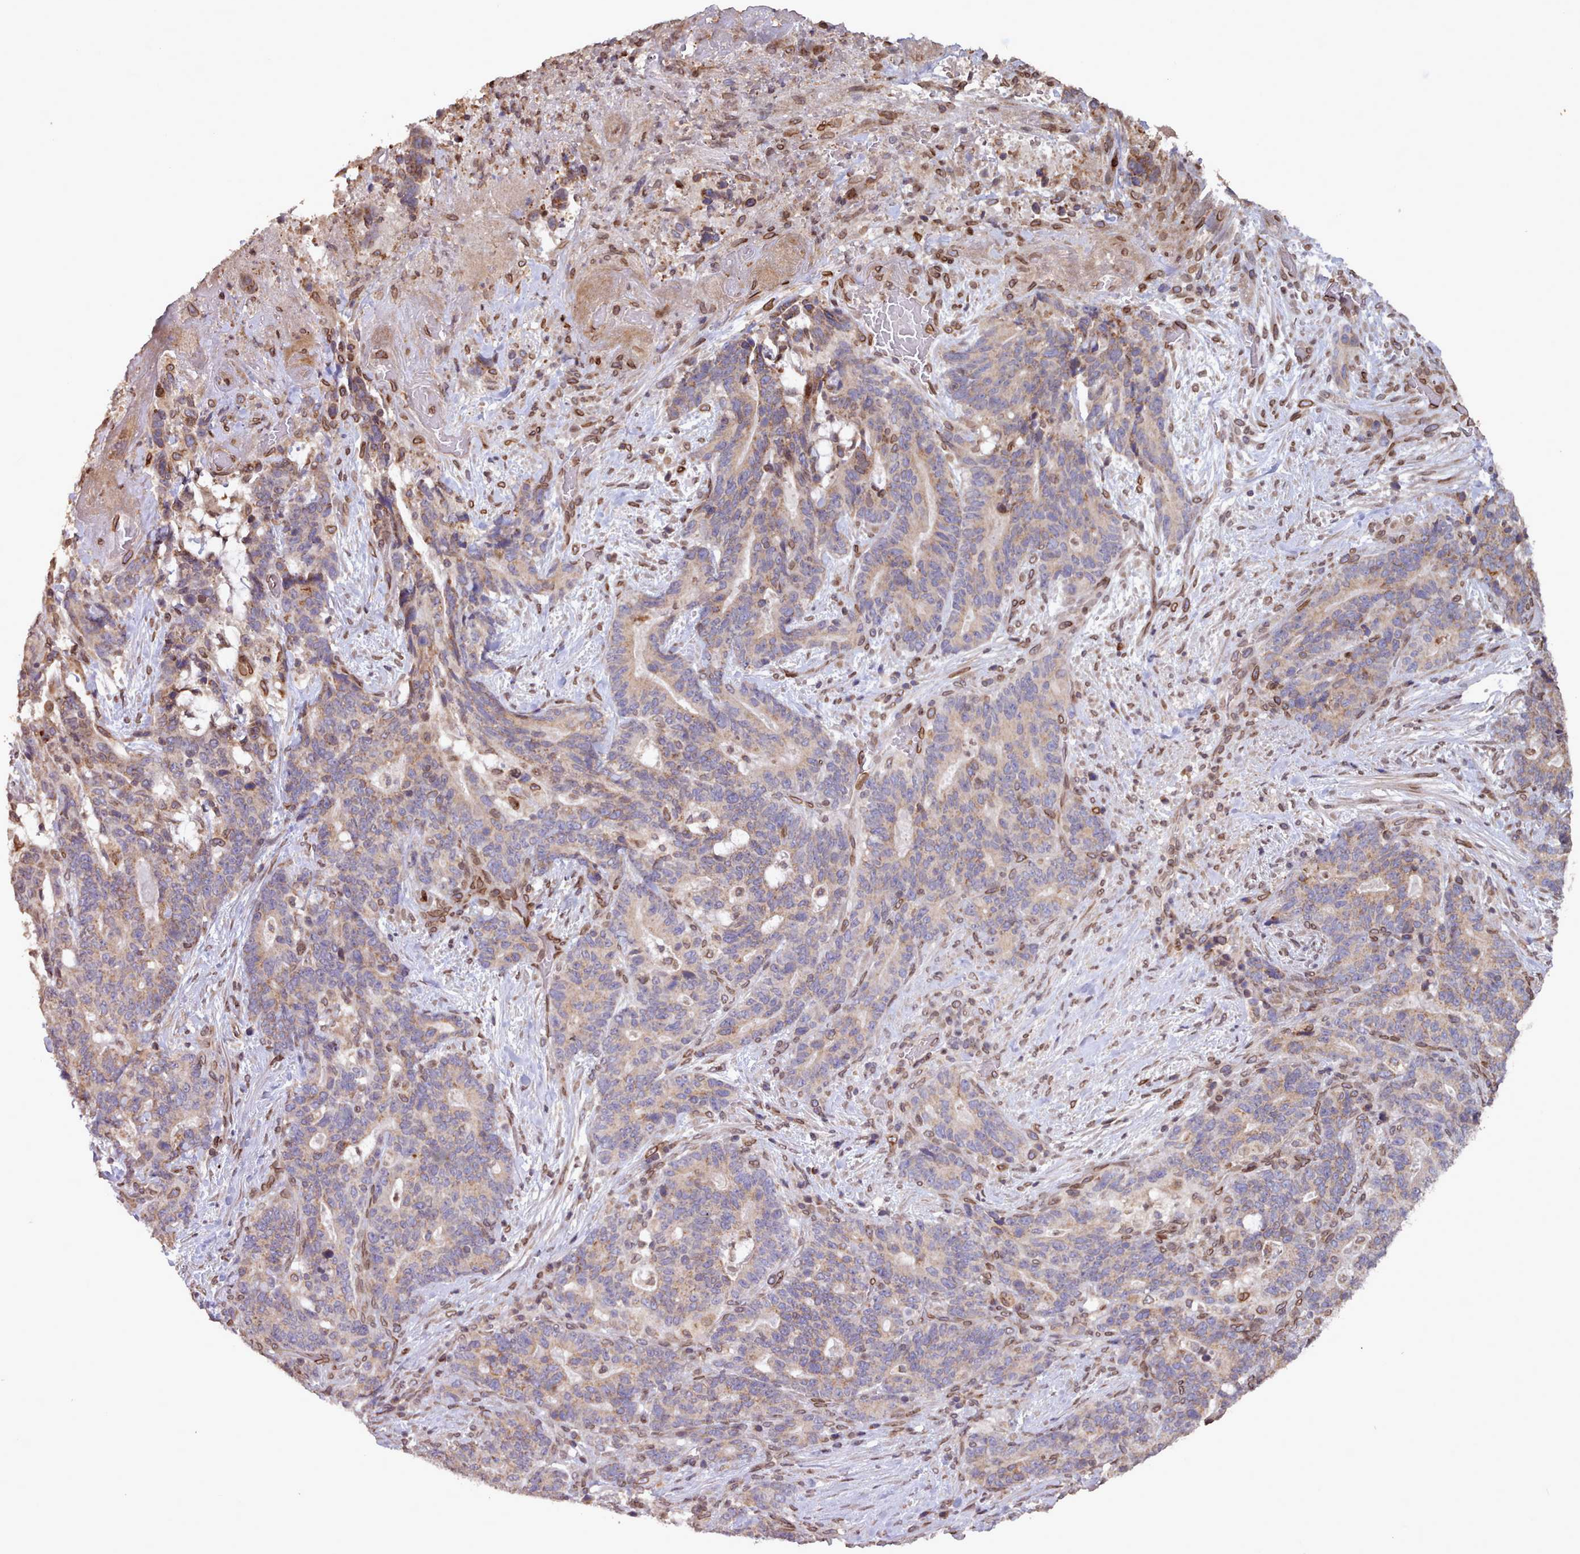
{"staining": {"intensity": "weak", "quantity": "<25%", "location": "cytoplasmic/membranous"}, "tissue": "stomach cancer", "cell_type": "Tumor cells", "image_type": "cancer", "snomed": [{"axis": "morphology", "description": "Normal tissue, NOS"}, {"axis": "morphology", "description": "Adenocarcinoma, NOS"}, {"axis": "topography", "description": "Stomach"}], "caption": "IHC micrograph of neoplastic tissue: stomach cancer stained with DAB (3,3'-diaminobenzidine) shows no significant protein positivity in tumor cells.", "gene": "TOR1AIP1", "patient": {"sex": "female", "age": 64}}